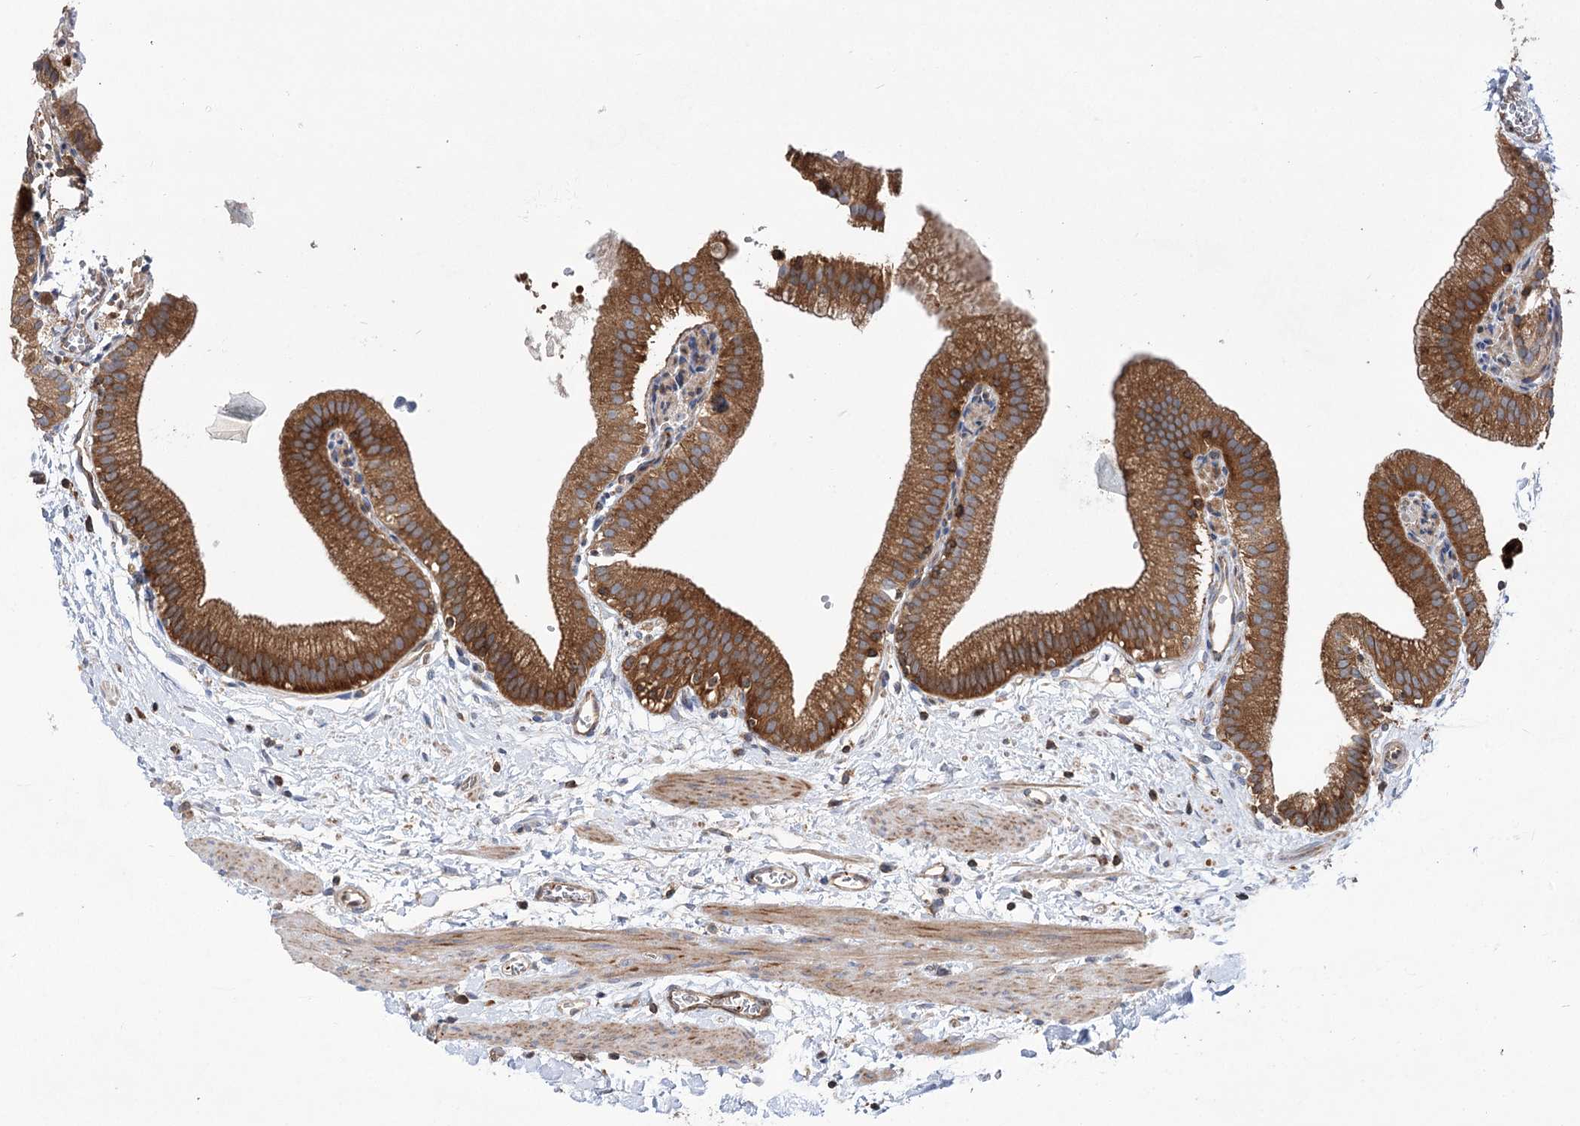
{"staining": {"intensity": "strong", "quantity": ">75%", "location": "cytoplasmic/membranous"}, "tissue": "gallbladder", "cell_type": "Glandular cells", "image_type": "normal", "snomed": [{"axis": "morphology", "description": "Normal tissue, NOS"}, {"axis": "topography", "description": "Gallbladder"}], "caption": "About >75% of glandular cells in benign human gallbladder display strong cytoplasmic/membranous protein staining as visualized by brown immunohistochemical staining.", "gene": "VPS37B", "patient": {"sex": "male", "age": 55}}